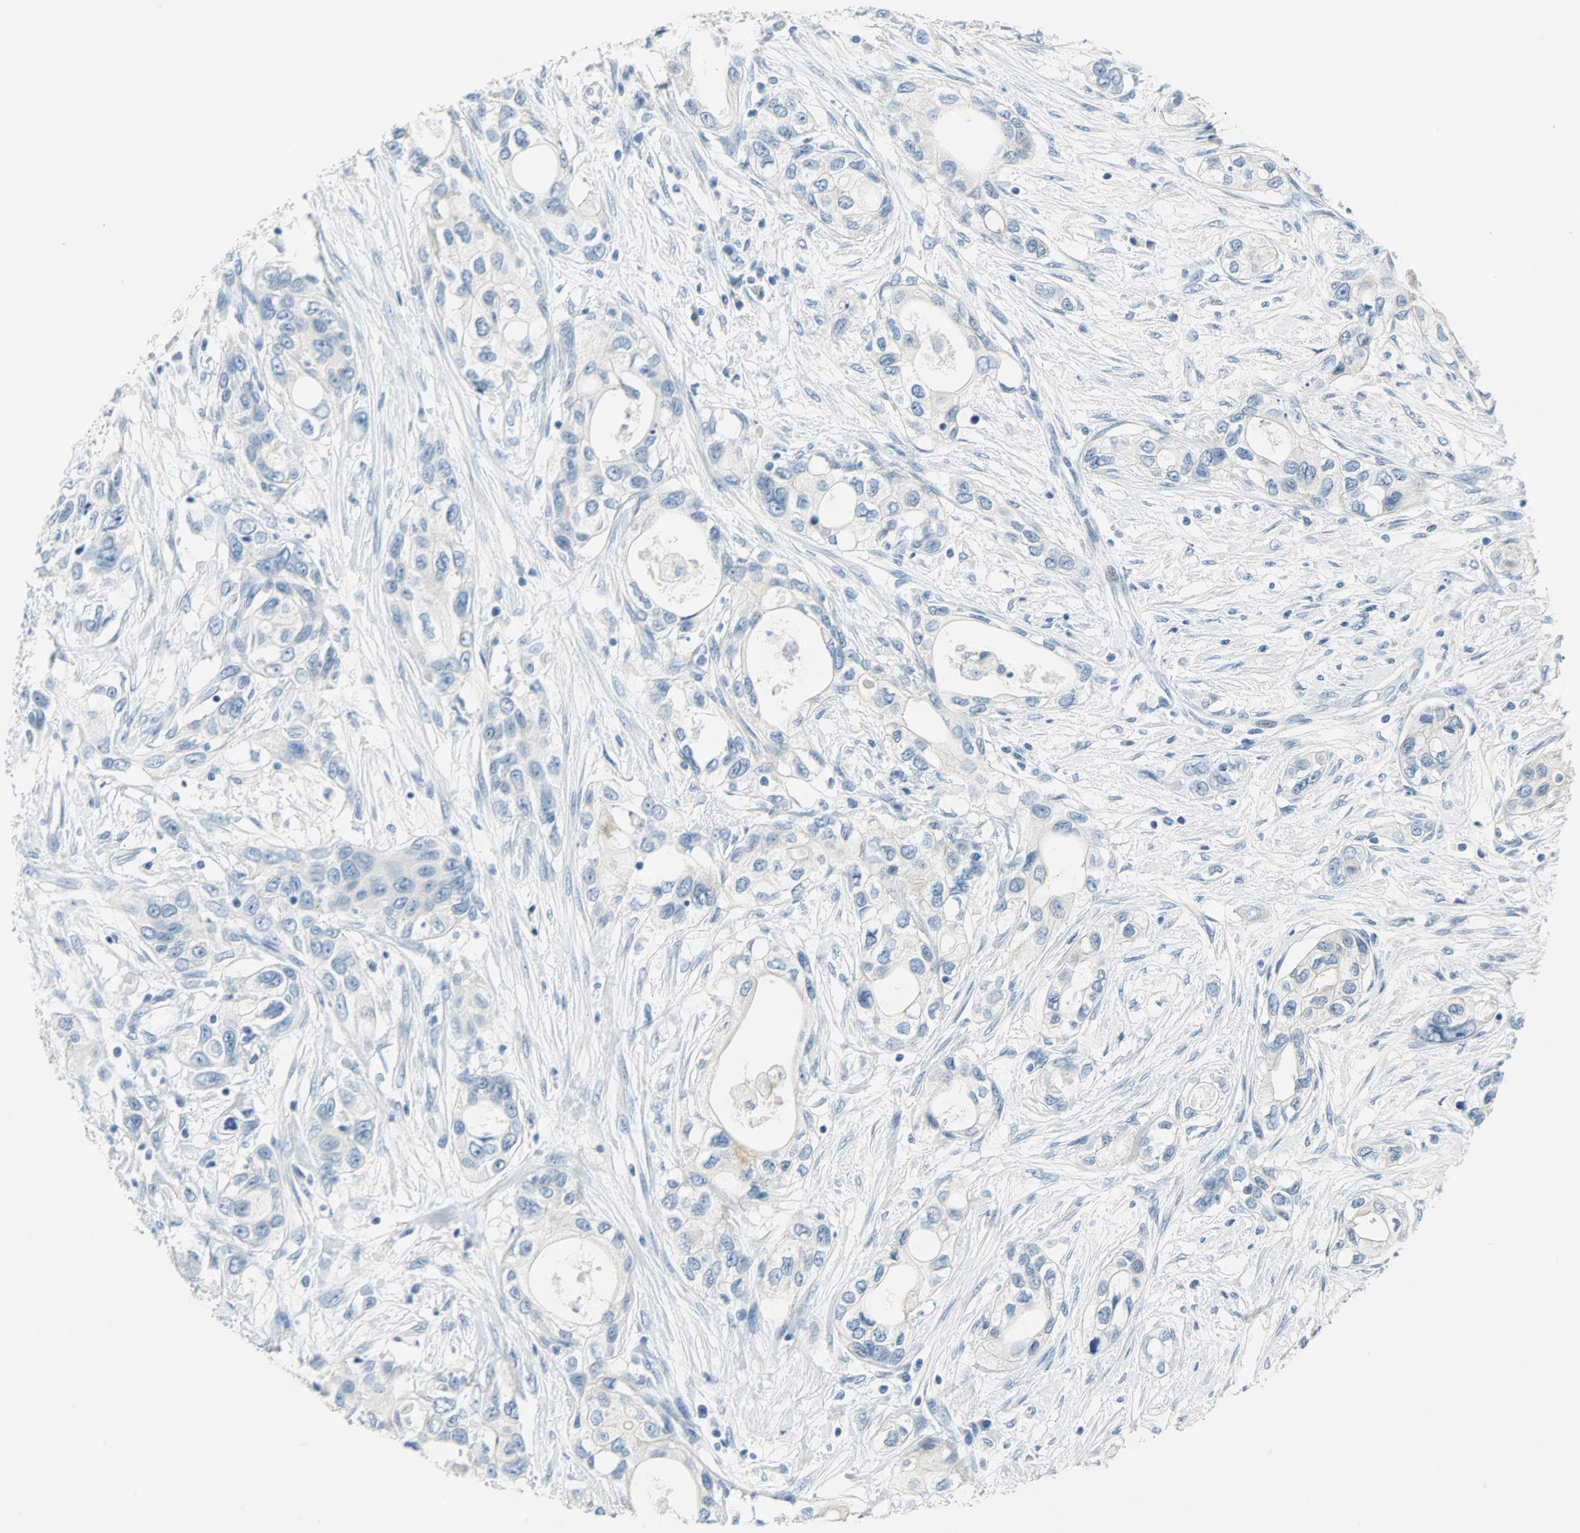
{"staining": {"intensity": "negative", "quantity": "none", "location": "none"}, "tissue": "pancreatic cancer", "cell_type": "Tumor cells", "image_type": "cancer", "snomed": [{"axis": "morphology", "description": "Adenocarcinoma, NOS"}, {"axis": "topography", "description": "Pancreas"}], "caption": "Immunohistochemical staining of human pancreatic cancer reveals no significant positivity in tumor cells.", "gene": "PROM1", "patient": {"sex": "female", "age": 70}}